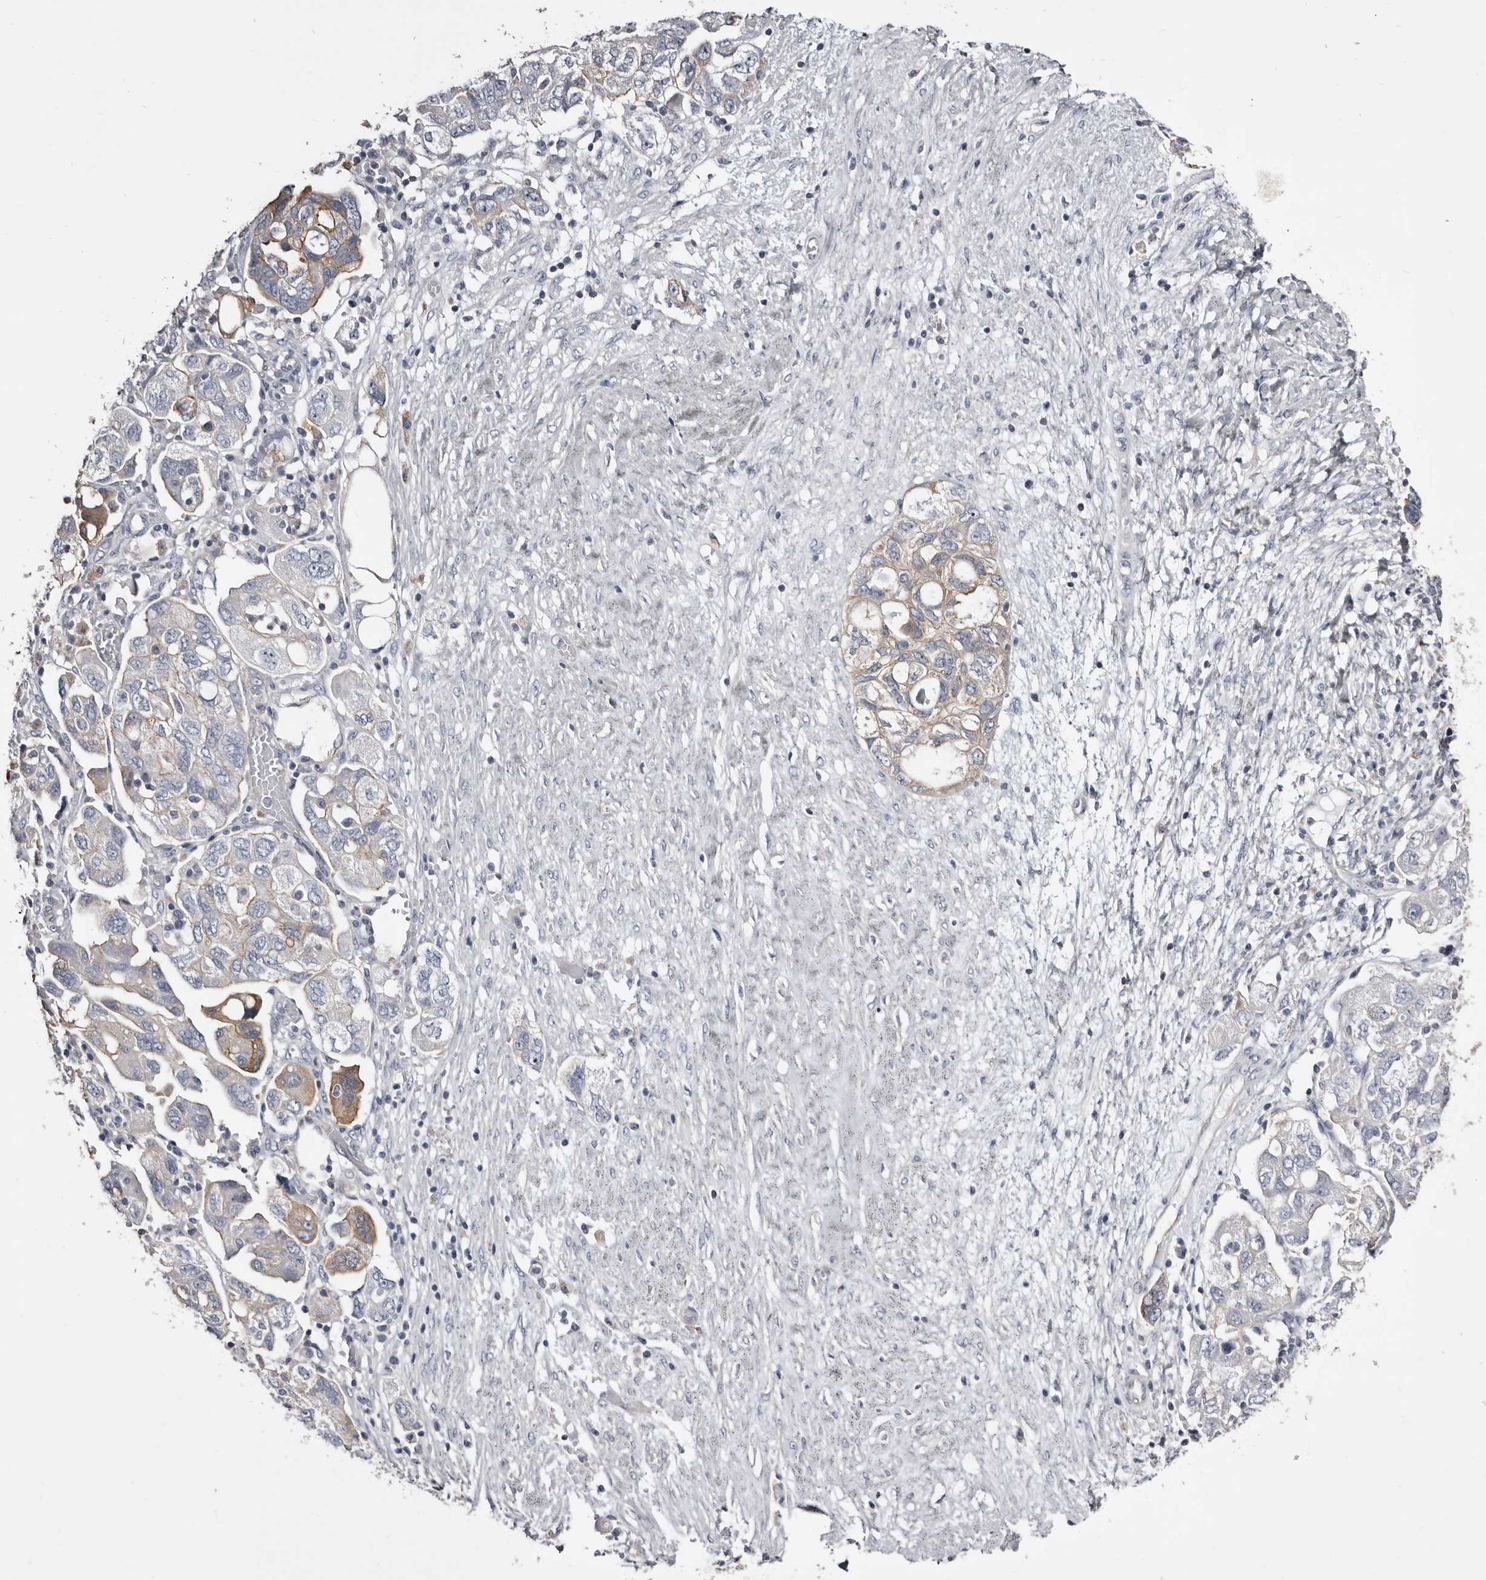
{"staining": {"intensity": "moderate", "quantity": "<25%", "location": "cytoplasmic/membranous"}, "tissue": "ovarian cancer", "cell_type": "Tumor cells", "image_type": "cancer", "snomed": [{"axis": "morphology", "description": "Carcinoma, NOS"}, {"axis": "morphology", "description": "Cystadenocarcinoma, serous, NOS"}, {"axis": "topography", "description": "Ovary"}], "caption": "The micrograph reveals staining of carcinoma (ovarian), revealing moderate cytoplasmic/membranous protein staining (brown color) within tumor cells. The staining is performed using DAB brown chromogen to label protein expression. The nuclei are counter-stained blue using hematoxylin.", "gene": "LAD1", "patient": {"sex": "female", "age": 69}}